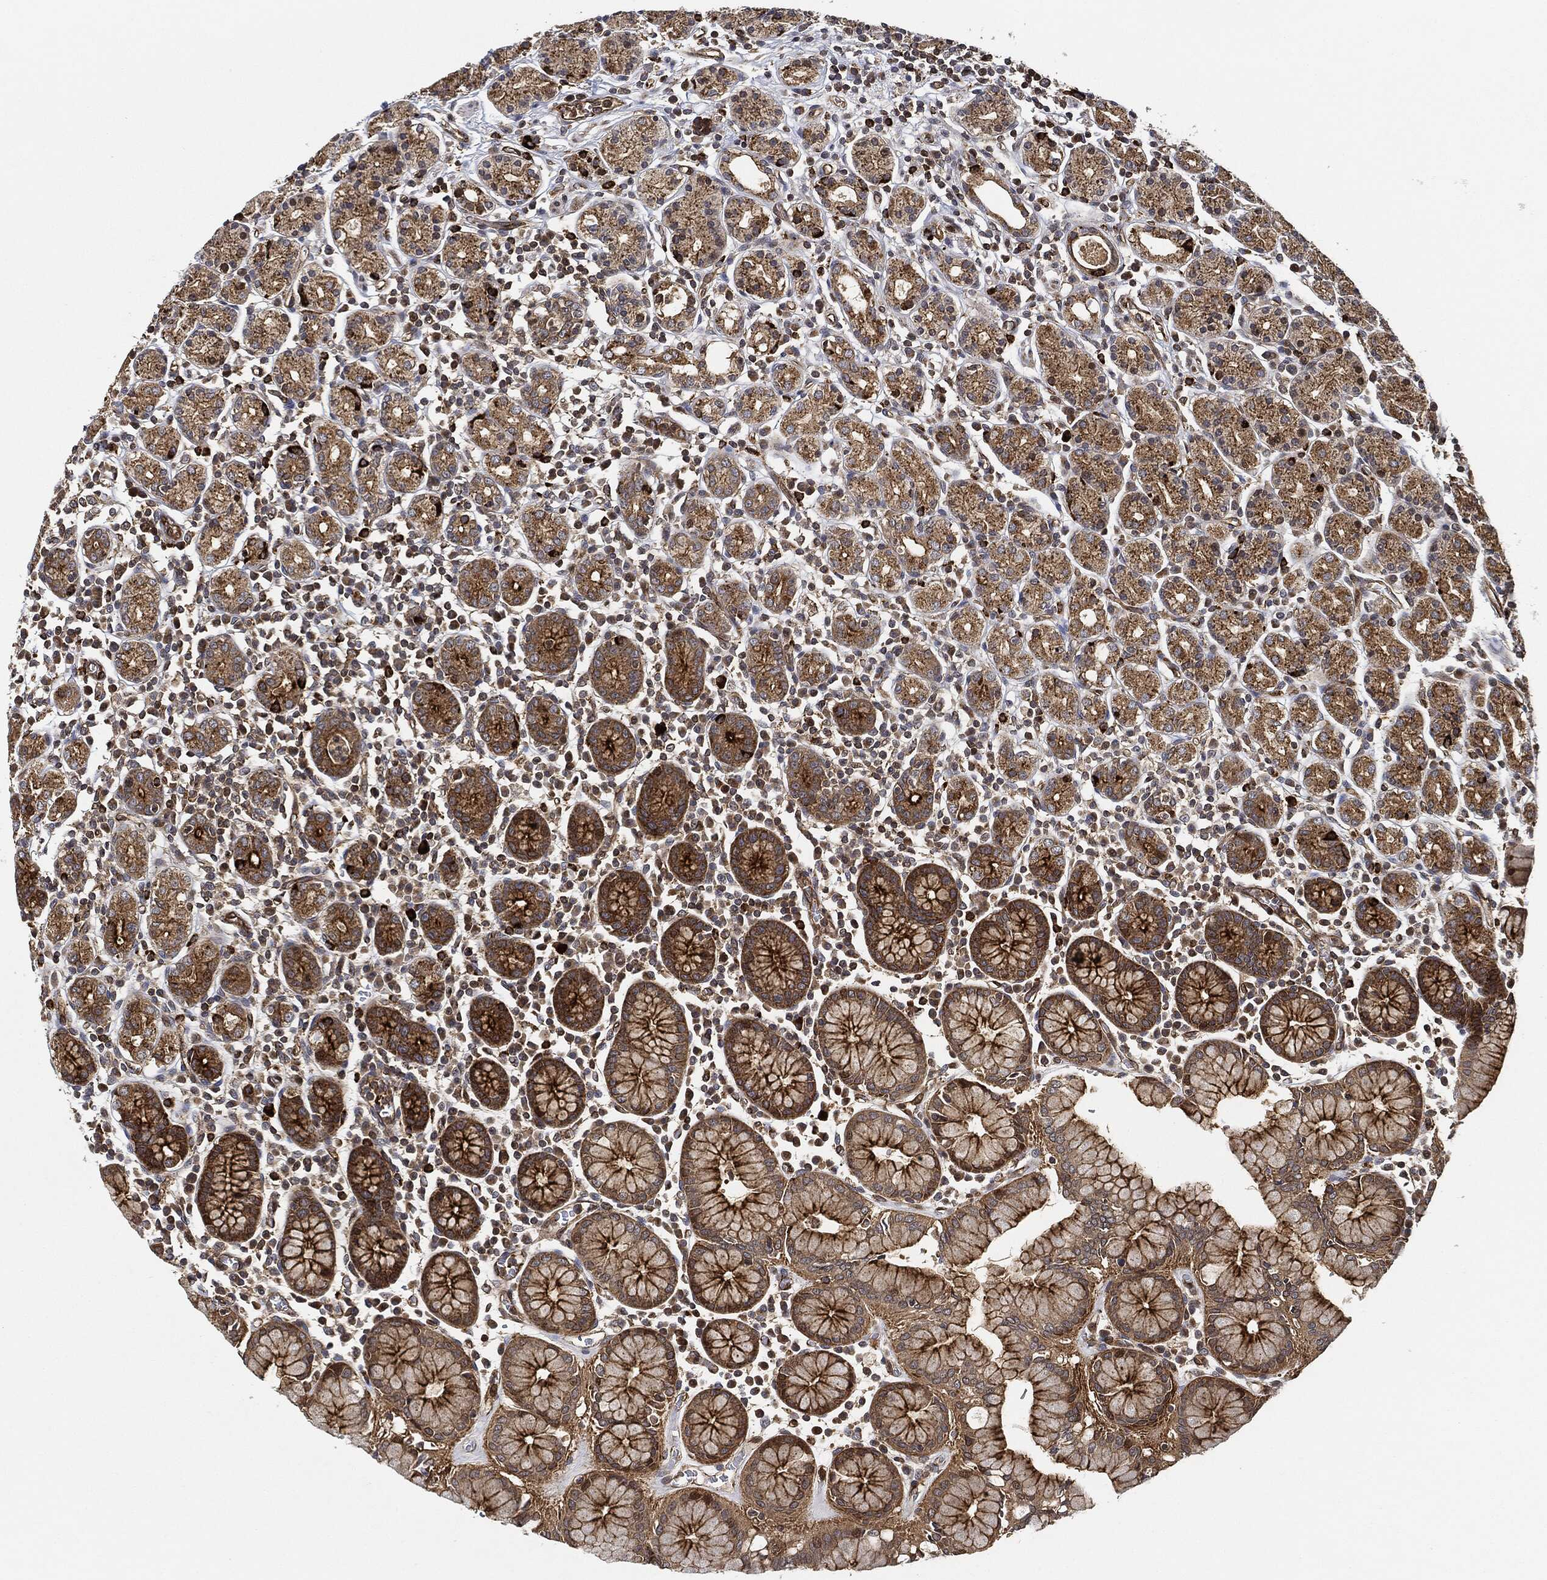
{"staining": {"intensity": "strong", "quantity": "25%-75%", "location": "cytoplasmic/membranous"}, "tissue": "stomach", "cell_type": "Glandular cells", "image_type": "normal", "snomed": [{"axis": "morphology", "description": "Normal tissue, NOS"}, {"axis": "topography", "description": "Stomach, upper"}, {"axis": "topography", "description": "Stomach"}], "caption": "This histopathology image shows unremarkable stomach stained with immunohistochemistry (IHC) to label a protein in brown. The cytoplasmic/membranous of glandular cells show strong positivity for the protein. Nuclei are counter-stained blue.", "gene": "MAP3K3", "patient": {"sex": "male", "age": 62}}